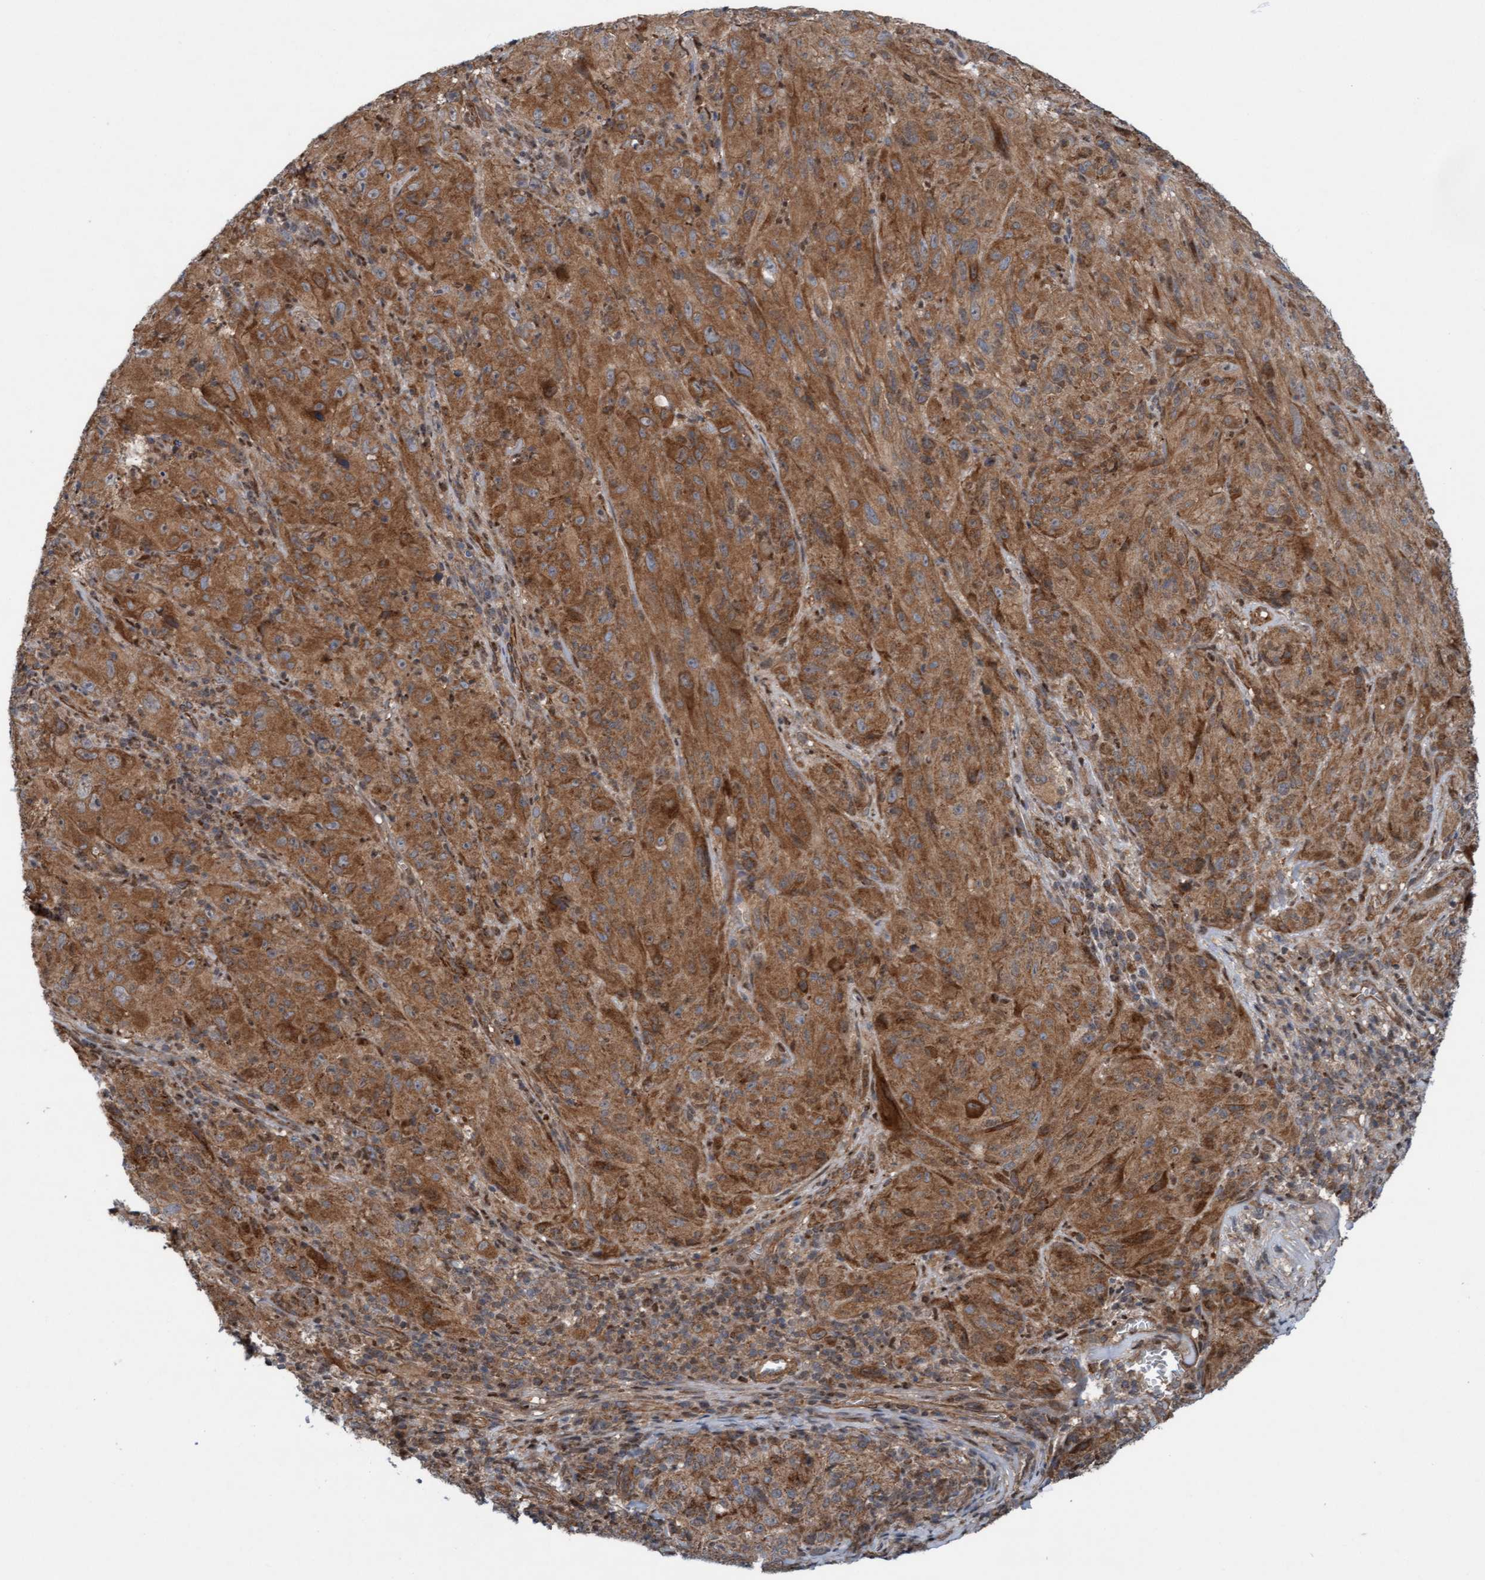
{"staining": {"intensity": "moderate", "quantity": ">75%", "location": "cytoplasmic/membranous"}, "tissue": "melanoma", "cell_type": "Tumor cells", "image_type": "cancer", "snomed": [{"axis": "morphology", "description": "Malignant melanoma, NOS"}, {"axis": "topography", "description": "Skin of head"}], "caption": "Immunohistochemical staining of human malignant melanoma reveals medium levels of moderate cytoplasmic/membranous expression in about >75% of tumor cells.", "gene": "ERAL1", "patient": {"sex": "male", "age": 96}}